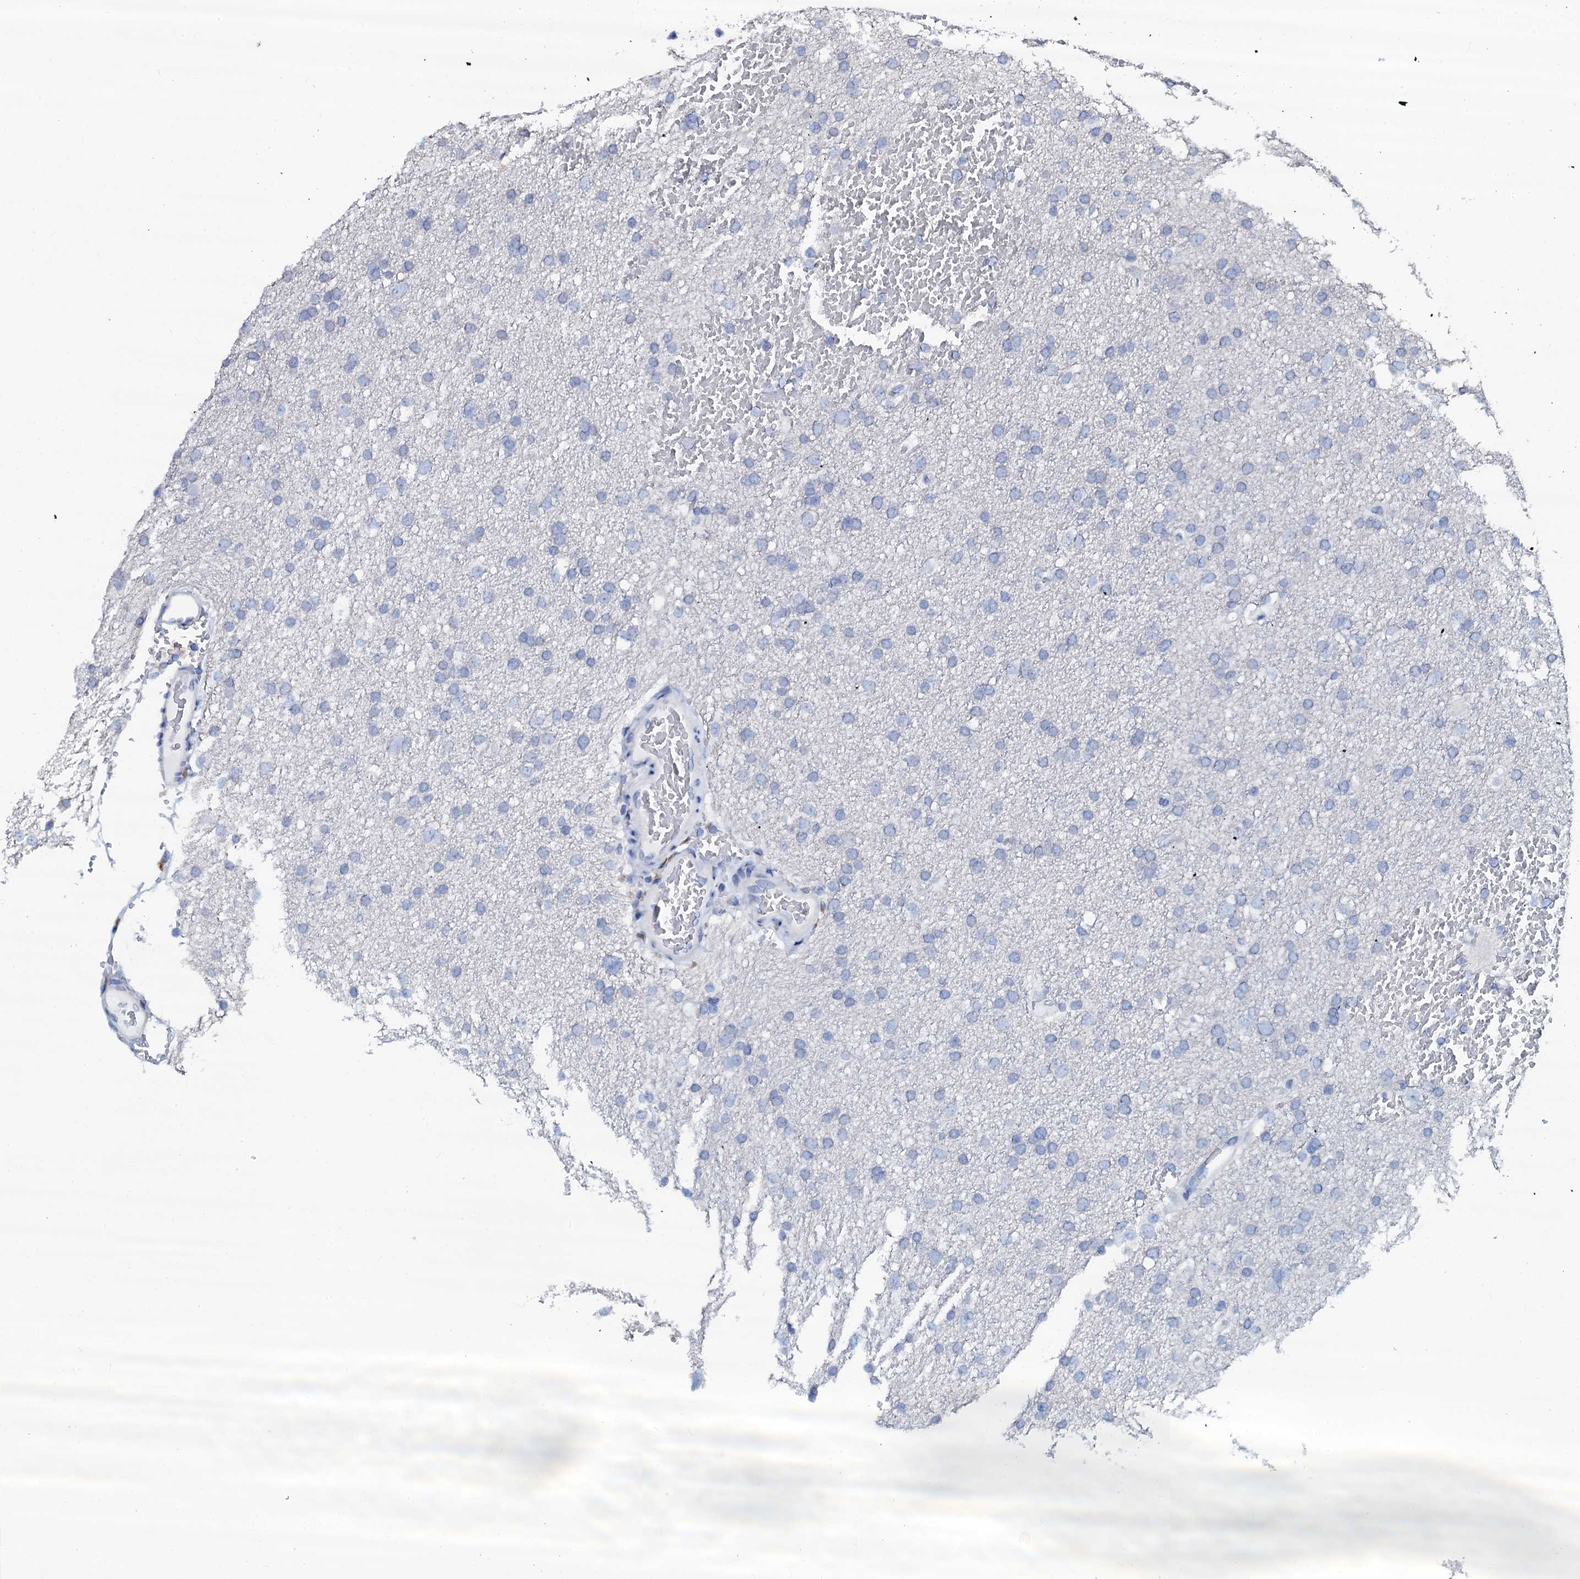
{"staining": {"intensity": "negative", "quantity": "none", "location": "none"}, "tissue": "glioma", "cell_type": "Tumor cells", "image_type": "cancer", "snomed": [{"axis": "morphology", "description": "Glioma, malignant, High grade"}, {"axis": "topography", "description": "Cerebral cortex"}], "caption": "Immunohistochemistry (IHC) of glioma demonstrates no positivity in tumor cells.", "gene": "AKAP3", "patient": {"sex": "female", "age": 36}}